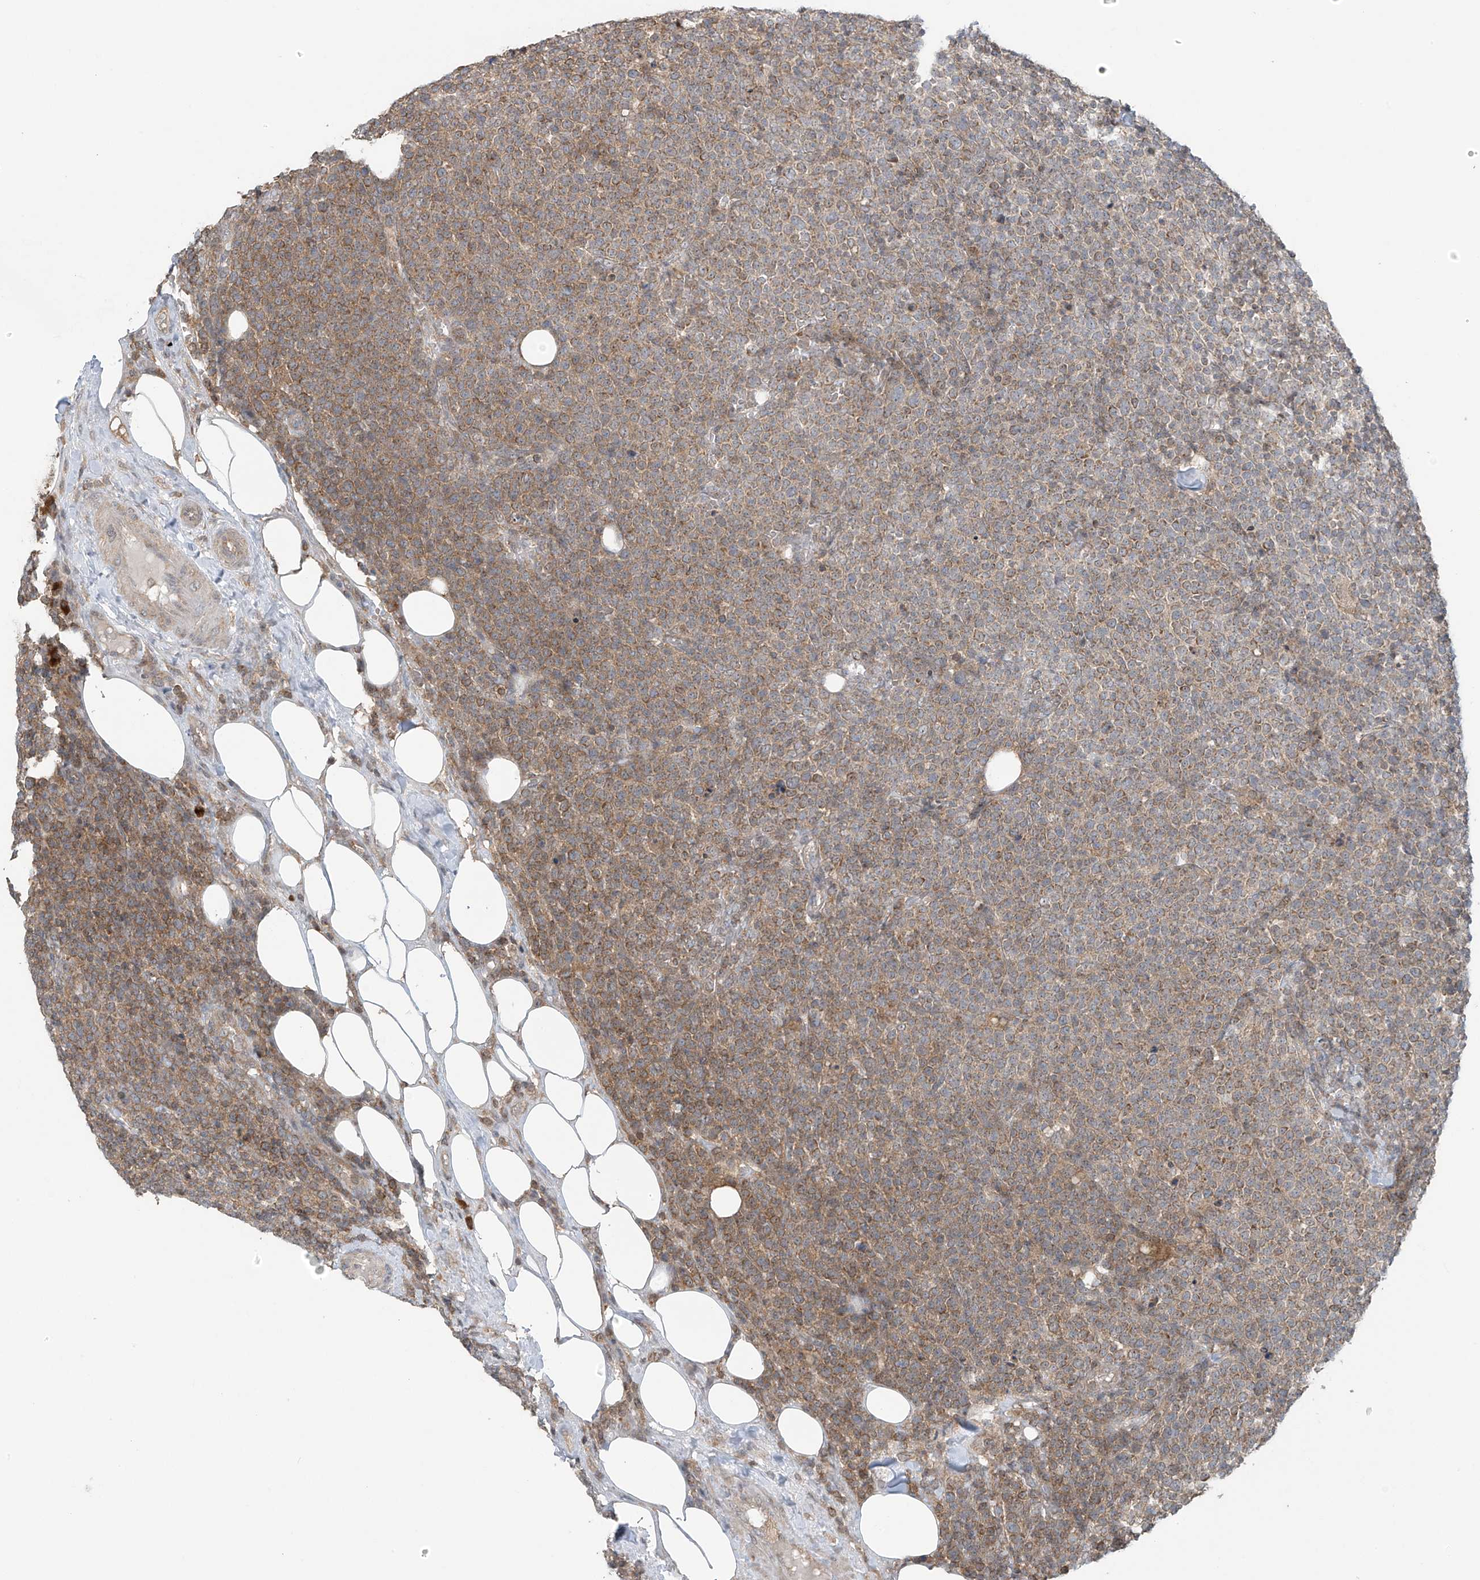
{"staining": {"intensity": "negative", "quantity": "none", "location": "none"}, "tissue": "lymphoma", "cell_type": "Tumor cells", "image_type": "cancer", "snomed": [{"axis": "morphology", "description": "Malignant lymphoma, non-Hodgkin's type, High grade"}, {"axis": "topography", "description": "Lymph node"}], "caption": "Immunohistochemical staining of human high-grade malignant lymphoma, non-Hodgkin's type shows no significant staining in tumor cells.", "gene": "HDDC2", "patient": {"sex": "male", "age": 61}}